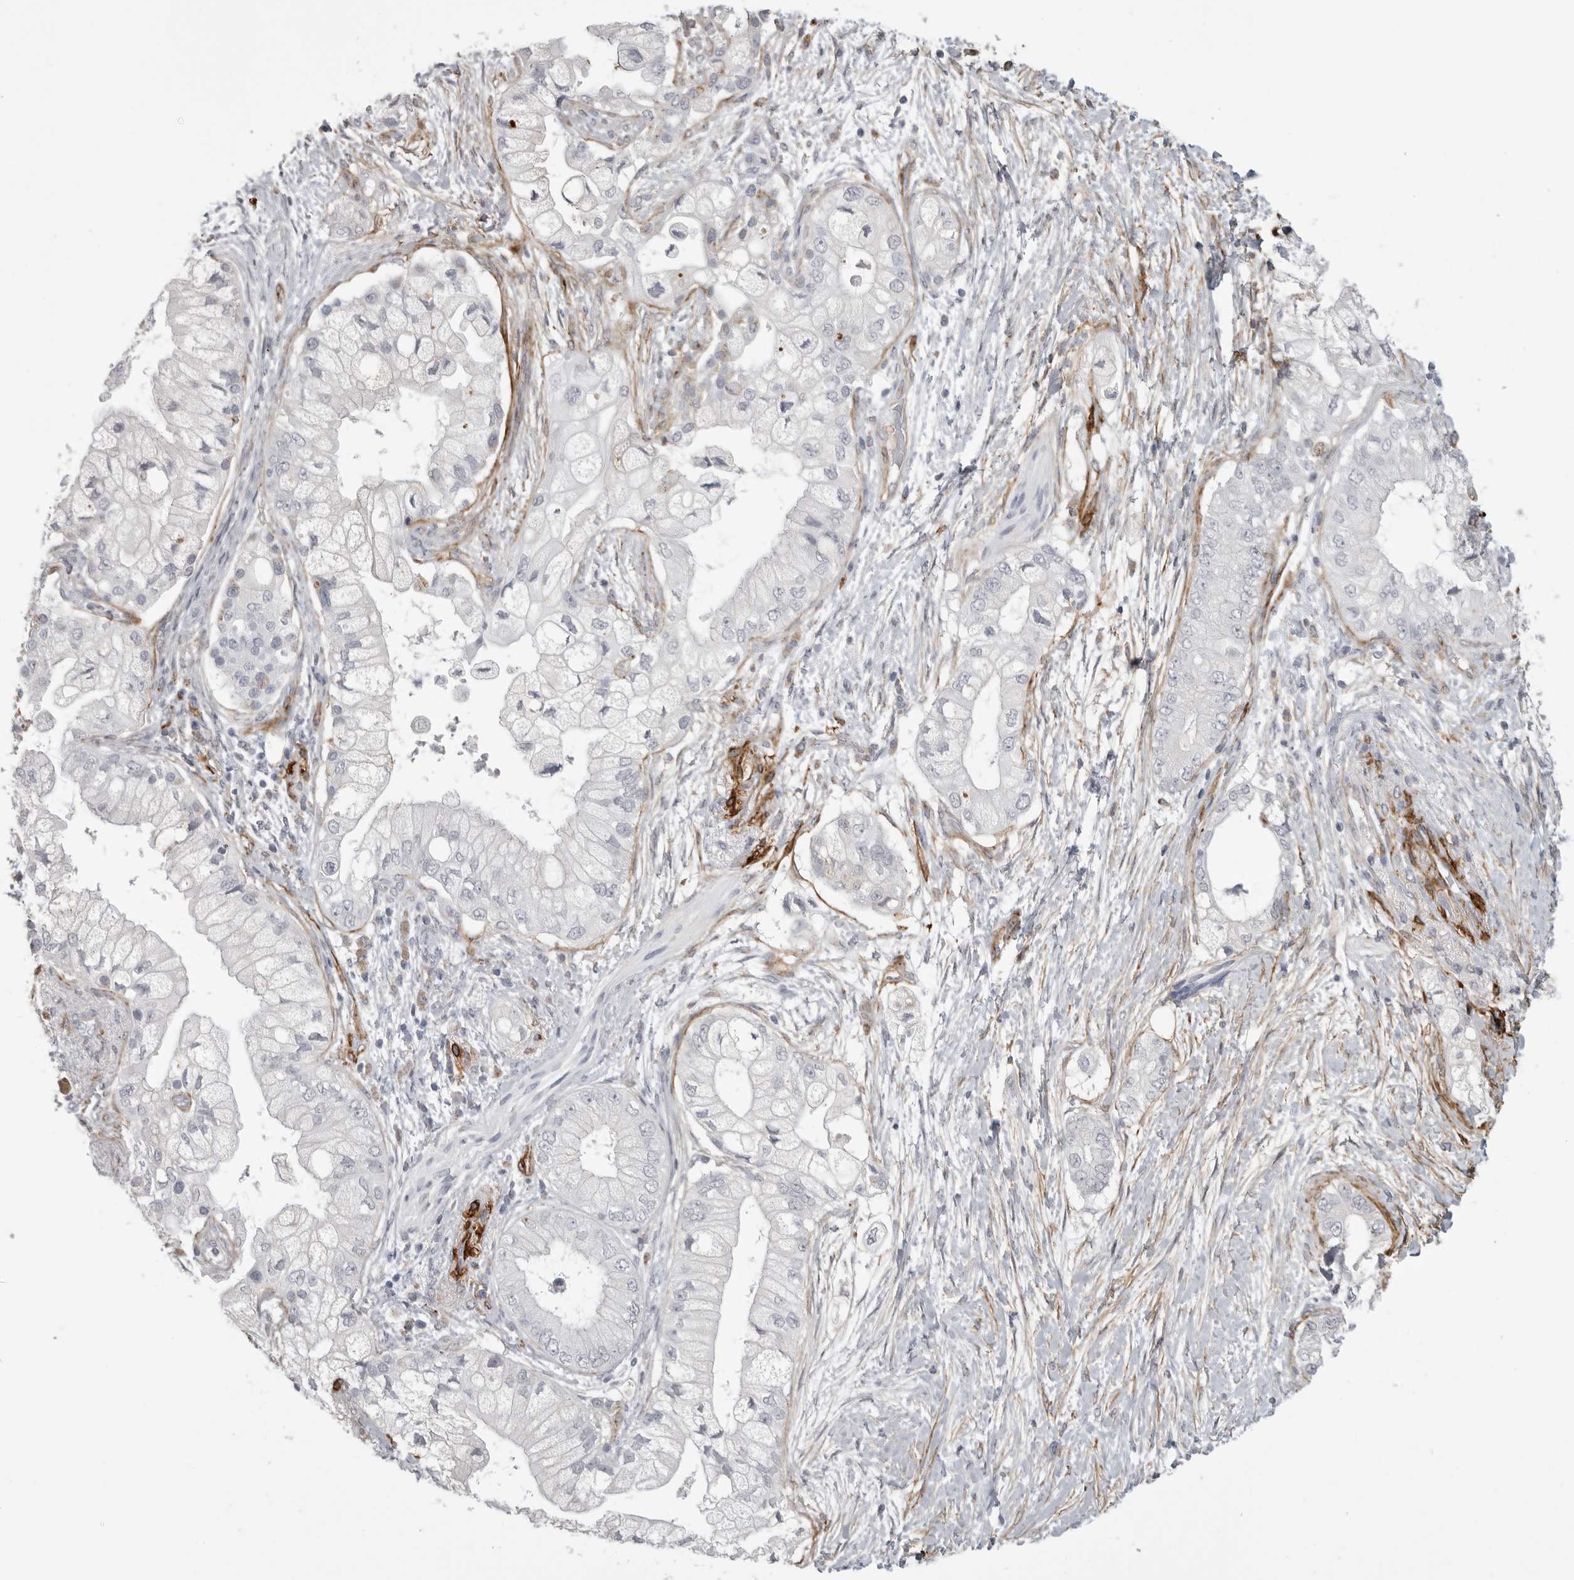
{"staining": {"intensity": "negative", "quantity": "none", "location": "none"}, "tissue": "pancreatic cancer", "cell_type": "Tumor cells", "image_type": "cancer", "snomed": [{"axis": "morphology", "description": "Adenocarcinoma, NOS"}, {"axis": "topography", "description": "Pancreas"}], "caption": "Immunohistochemistry (IHC) photomicrograph of pancreatic cancer (adenocarcinoma) stained for a protein (brown), which shows no positivity in tumor cells.", "gene": "AOC3", "patient": {"sex": "male", "age": 53}}